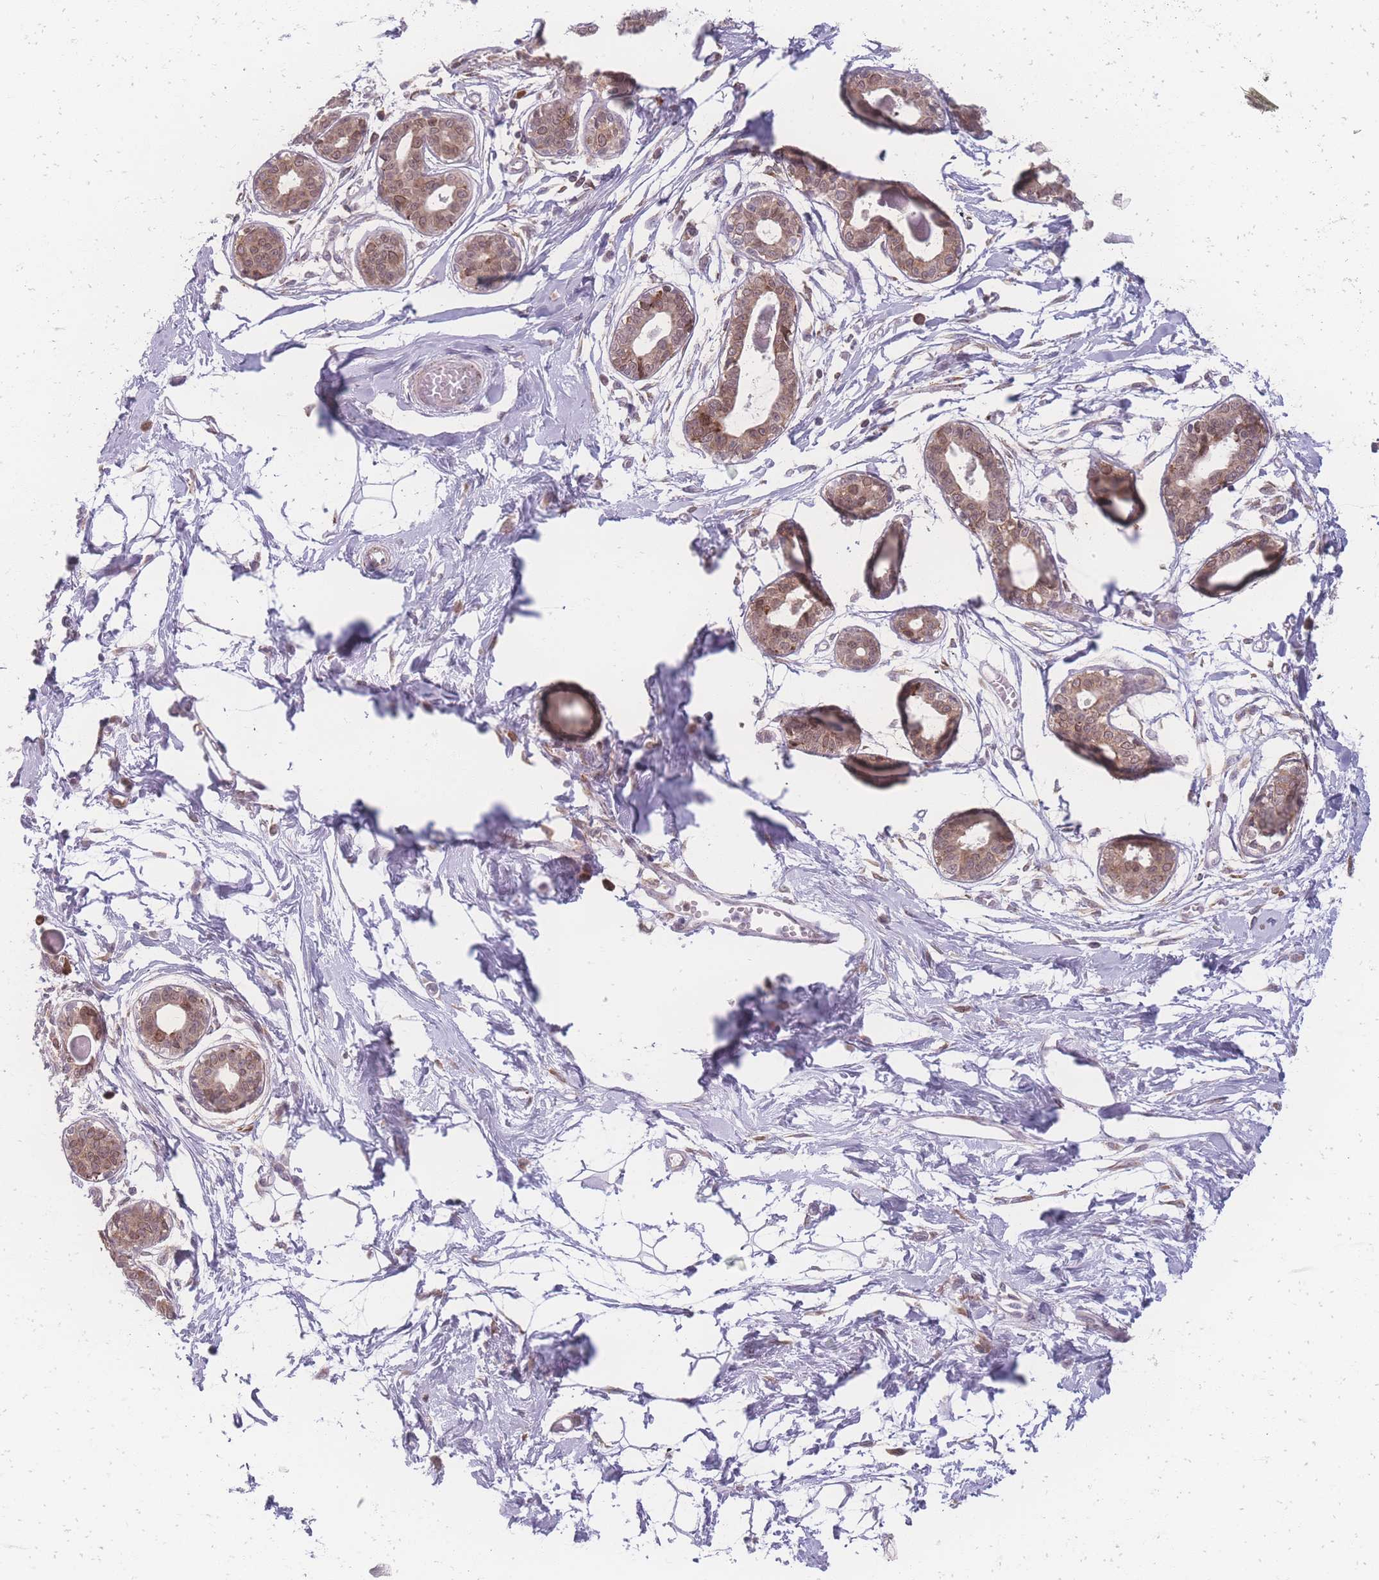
{"staining": {"intensity": "negative", "quantity": "none", "location": "none"}, "tissue": "breast", "cell_type": "Adipocytes", "image_type": "normal", "snomed": [{"axis": "morphology", "description": "Normal tissue, NOS"}, {"axis": "topography", "description": "Breast"}], "caption": "This histopathology image is of normal breast stained with immunohistochemistry (IHC) to label a protein in brown with the nuclei are counter-stained blue. There is no expression in adipocytes.", "gene": "ZC3H13", "patient": {"sex": "female", "age": 45}}